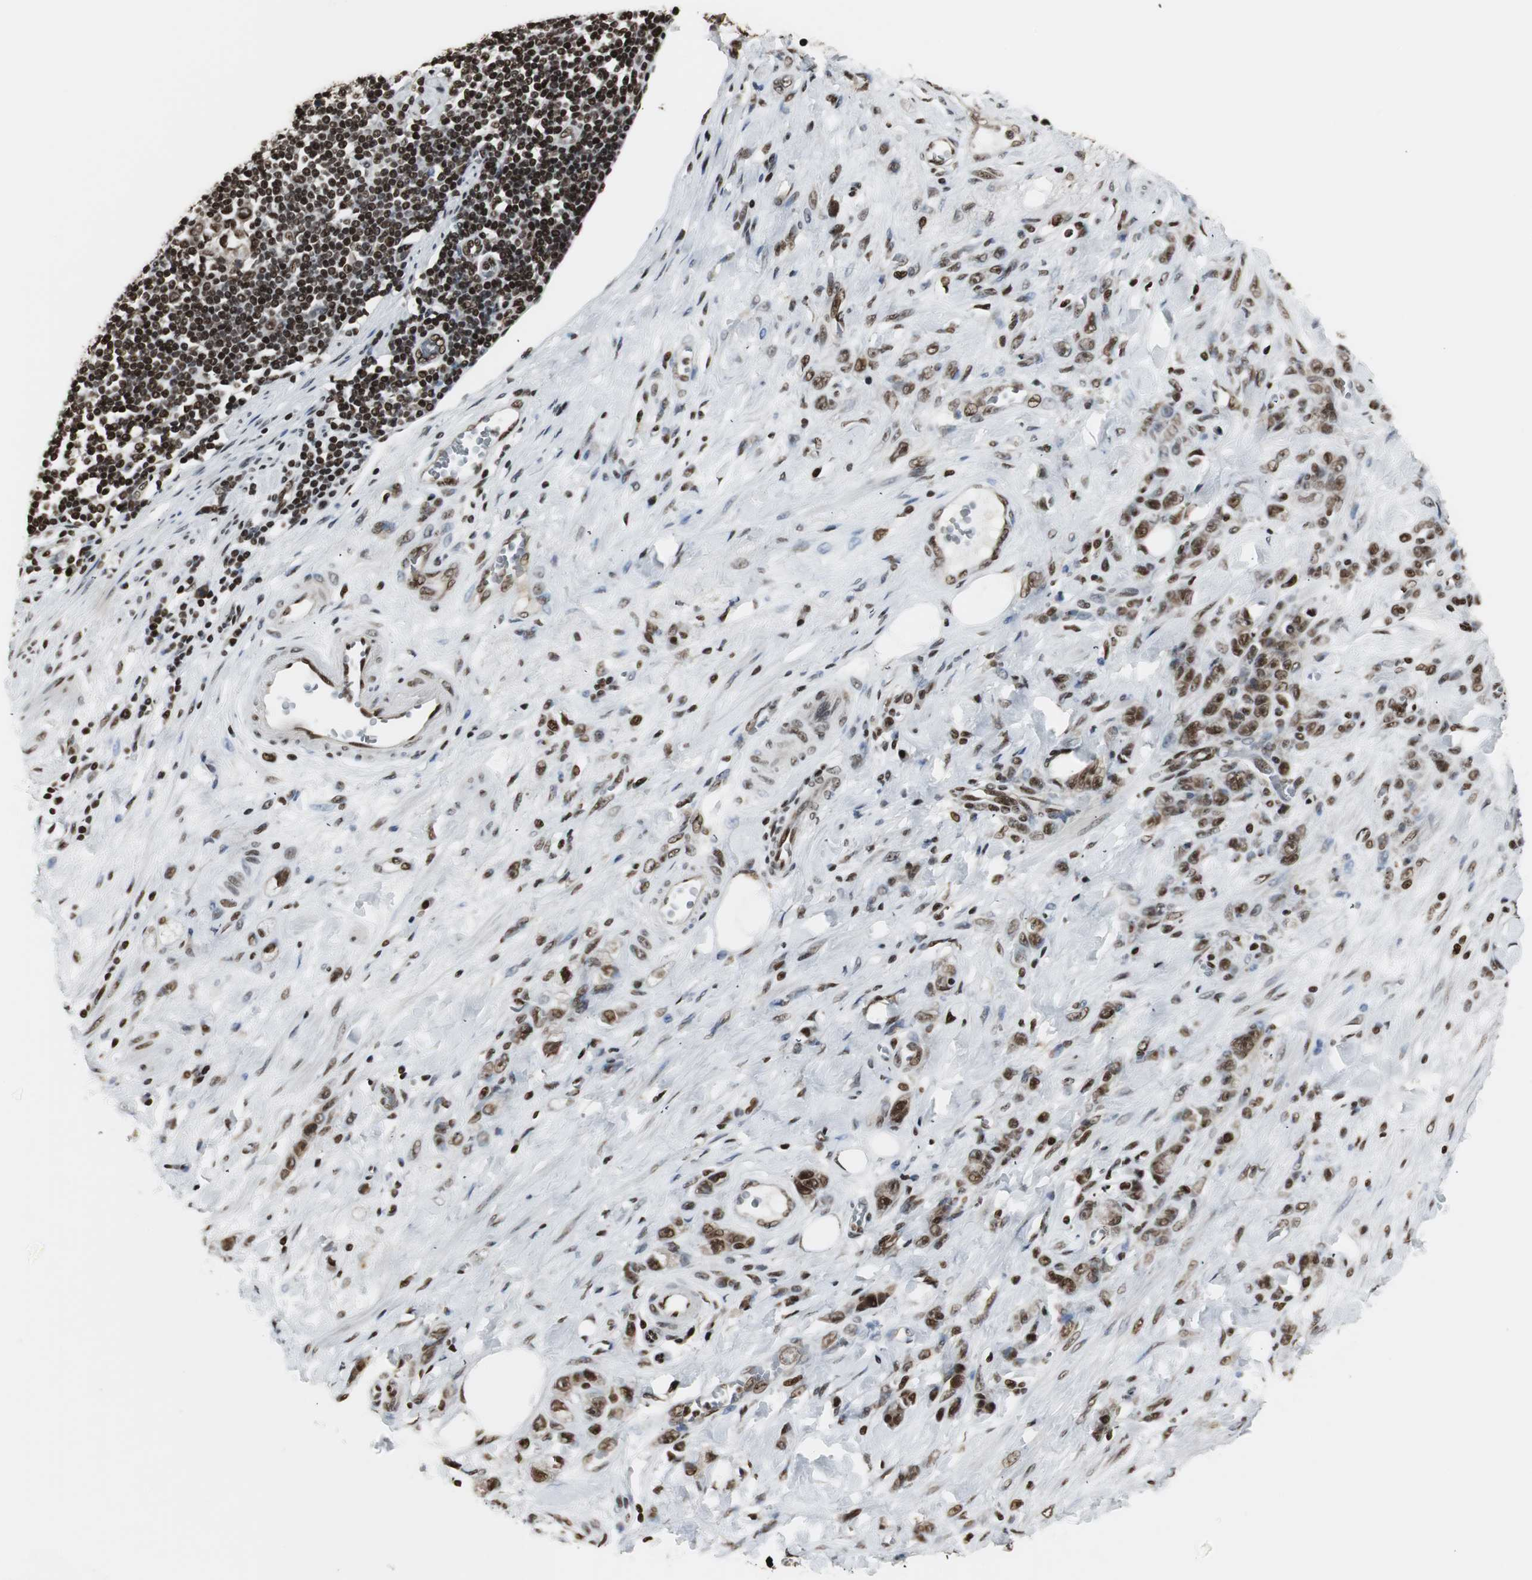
{"staining": {"intensity": "moderate", "quantity": ">75%", "location": "cytoplasmic/membranous,nuclear"}, "tissue": "stomach cancer", "cell_type": "Tumor cells", "image_type": "cancer", "snomed": [{"axis": "morphology", "description": "Adenocarcinoma, NOS"}, {"axis": "topography", "description": "Stomach"}], "caption": "Stomach cancer (adenocarcinoma) stained with a protein marker reveals moderate staining in tumor cells.", "gene": "PARN", "patient": {"sex": "male", "age": 82}}